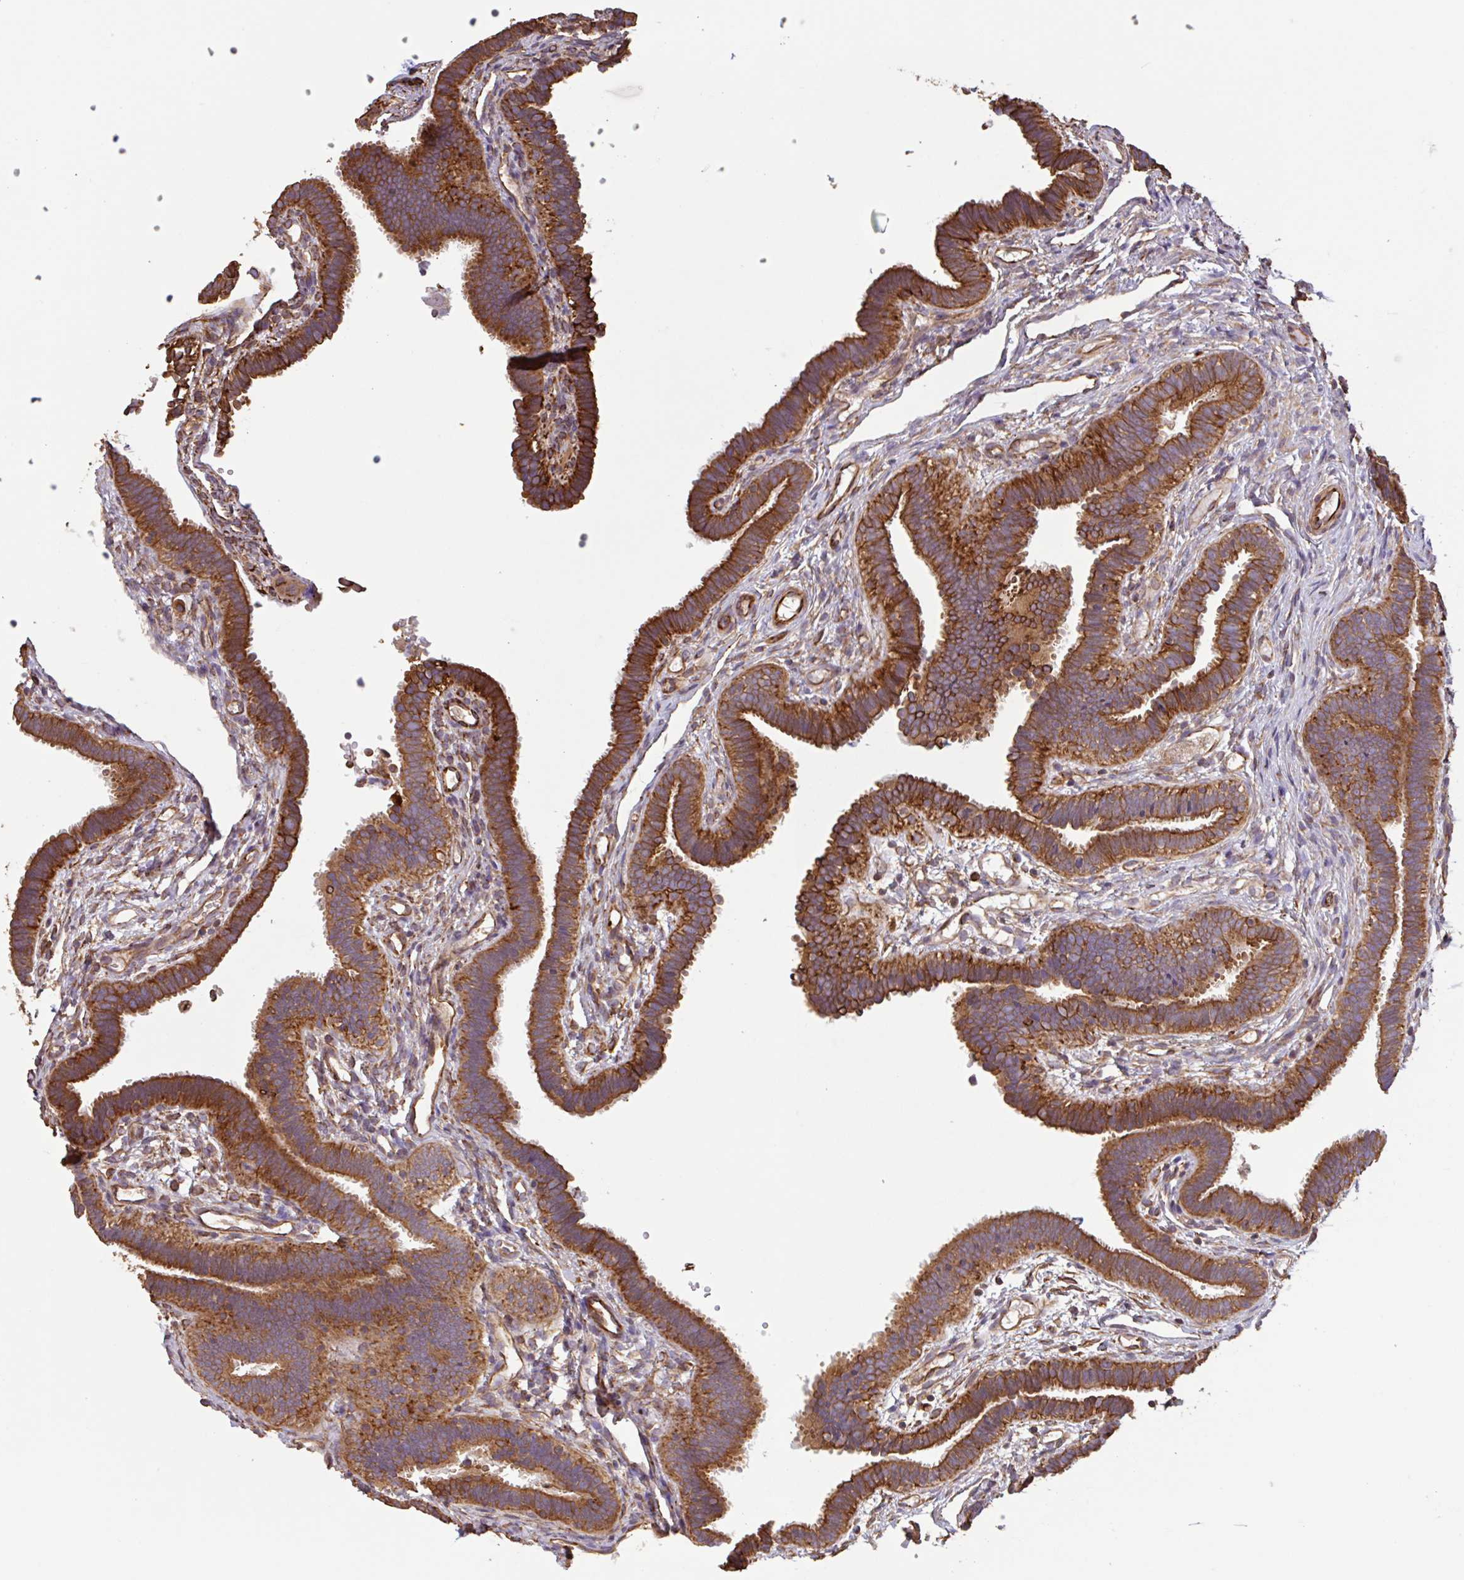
{"staining": {"intensity": "strong", "quantity": ">75%", "location": "cytoplasmic/membranous"}, "tissue": "fallopian tube", "cell_type": "Glandular cells", "image_type": "normal", "snomed": [{"axis": "morphology", "description": "Normal tissue, NOS"}, {"axis": "topography", "description": "Fallopian tube"}], "caption": "Strong cytoplasmic/membranous expression for a protein is appreciated in approximately >75% of glandular cells of benign fallopian tube using immunohistochemistry.", "gene": "ZNF790", "patient": {"sex": "female", "age": 37}}